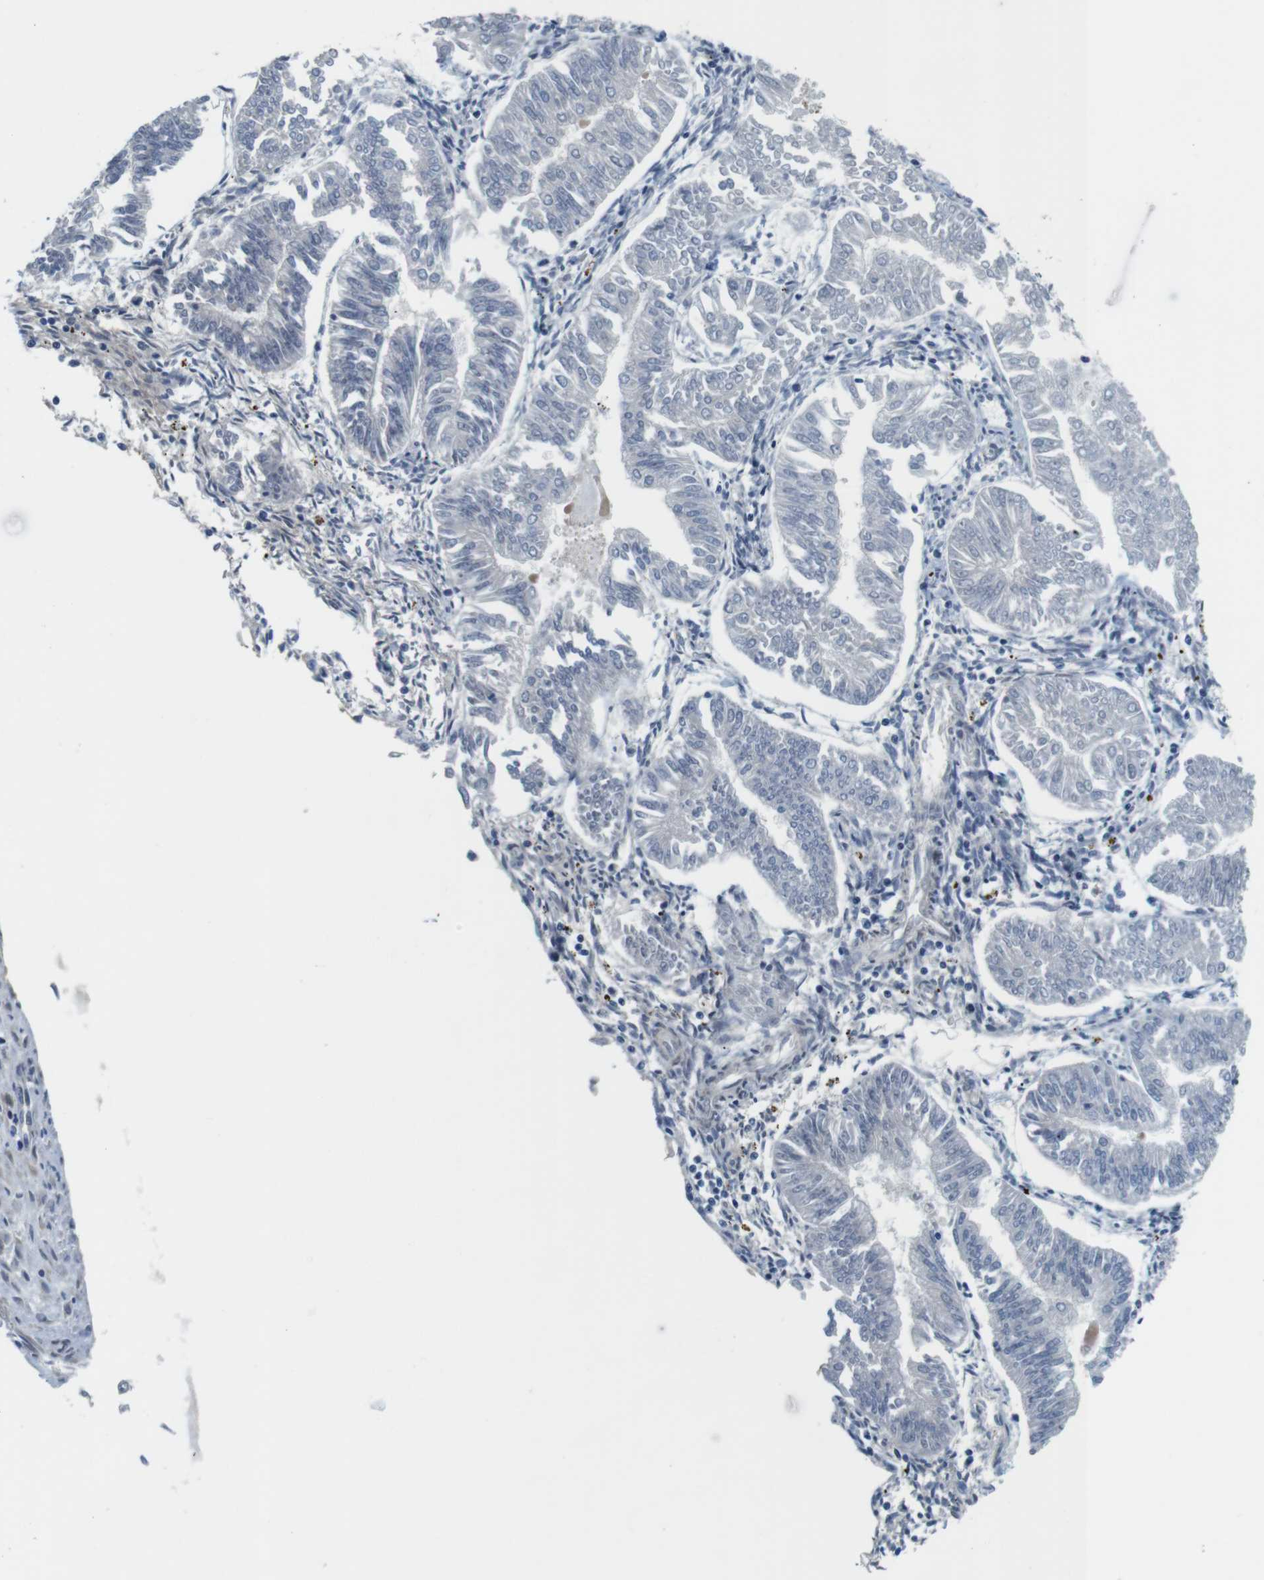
{"staining": {"intensity": "negative", "quantity": "none", "location": "none"}, "tissue": "endometrial cancer", "cell_type": "Tumor cells", "image_type": "cancer", "snomed": [{"axis": "morphology", "description": "Adenocarcinoma, NOS"}, {"axis": "topography", "description": "Endometrium"}], "caption": "Protein analysis of endometrial adenocarcinoma shows no significant staining in tumor cells.", "gene": "SMCO2", "patient": {"sex": "female", "age": 53}}